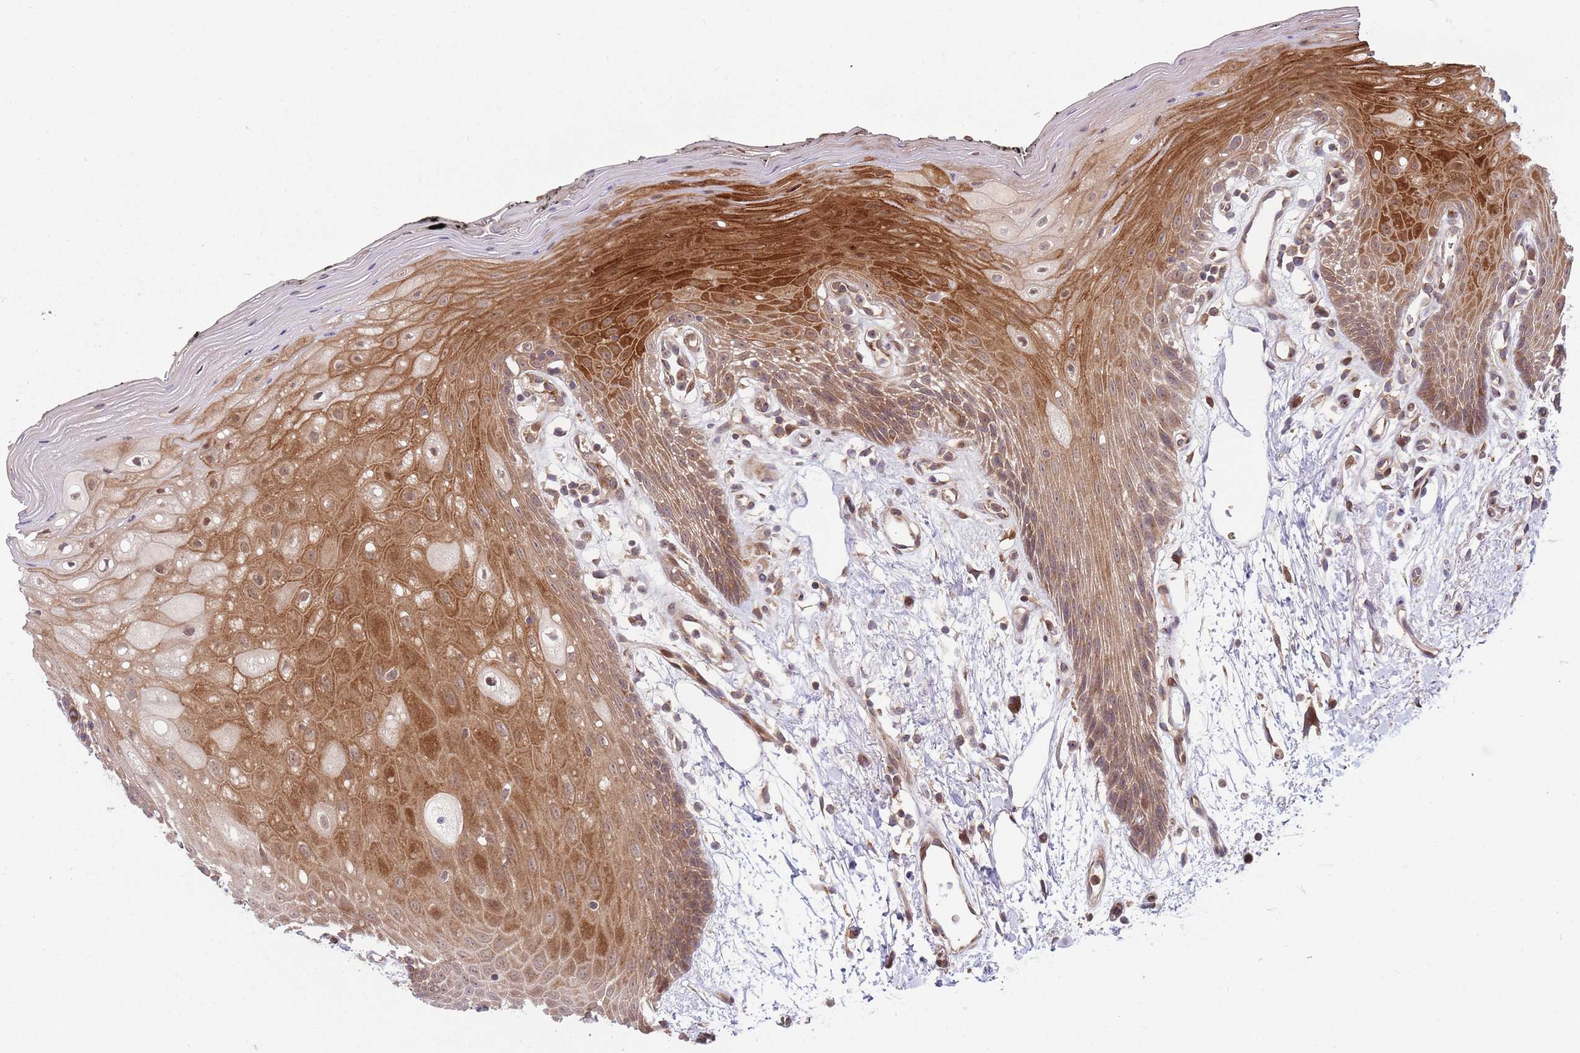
{"staining": {"intensity": "strong", "quantity": ">75%", "location": "cytoplasmic/membranous"}, "tissue": "oral mucosa", "cell_type": "Squamous epithelial cells", "image_type": "normal", "snomed": [{"axis": "morphology", "description": "Normal tissue, NOS"}, {"axis": "topography", "description": "Oral tissue"}, {"axis": "topography", "description": "Tounge, NOS"}], "caption": "A high amount of strong cytoplasmic/membranous staining is identified in approximately >75% of squamous epithelial cells in benign oral mucosa. (Stains: DAB (3,3'-diaminobenzidine) in brown, nuclei in blue, Microscopy: brightfield microscopy at high magnification).", "gene": "GGA1", "patient": {"sex": "female", "age": 59}}